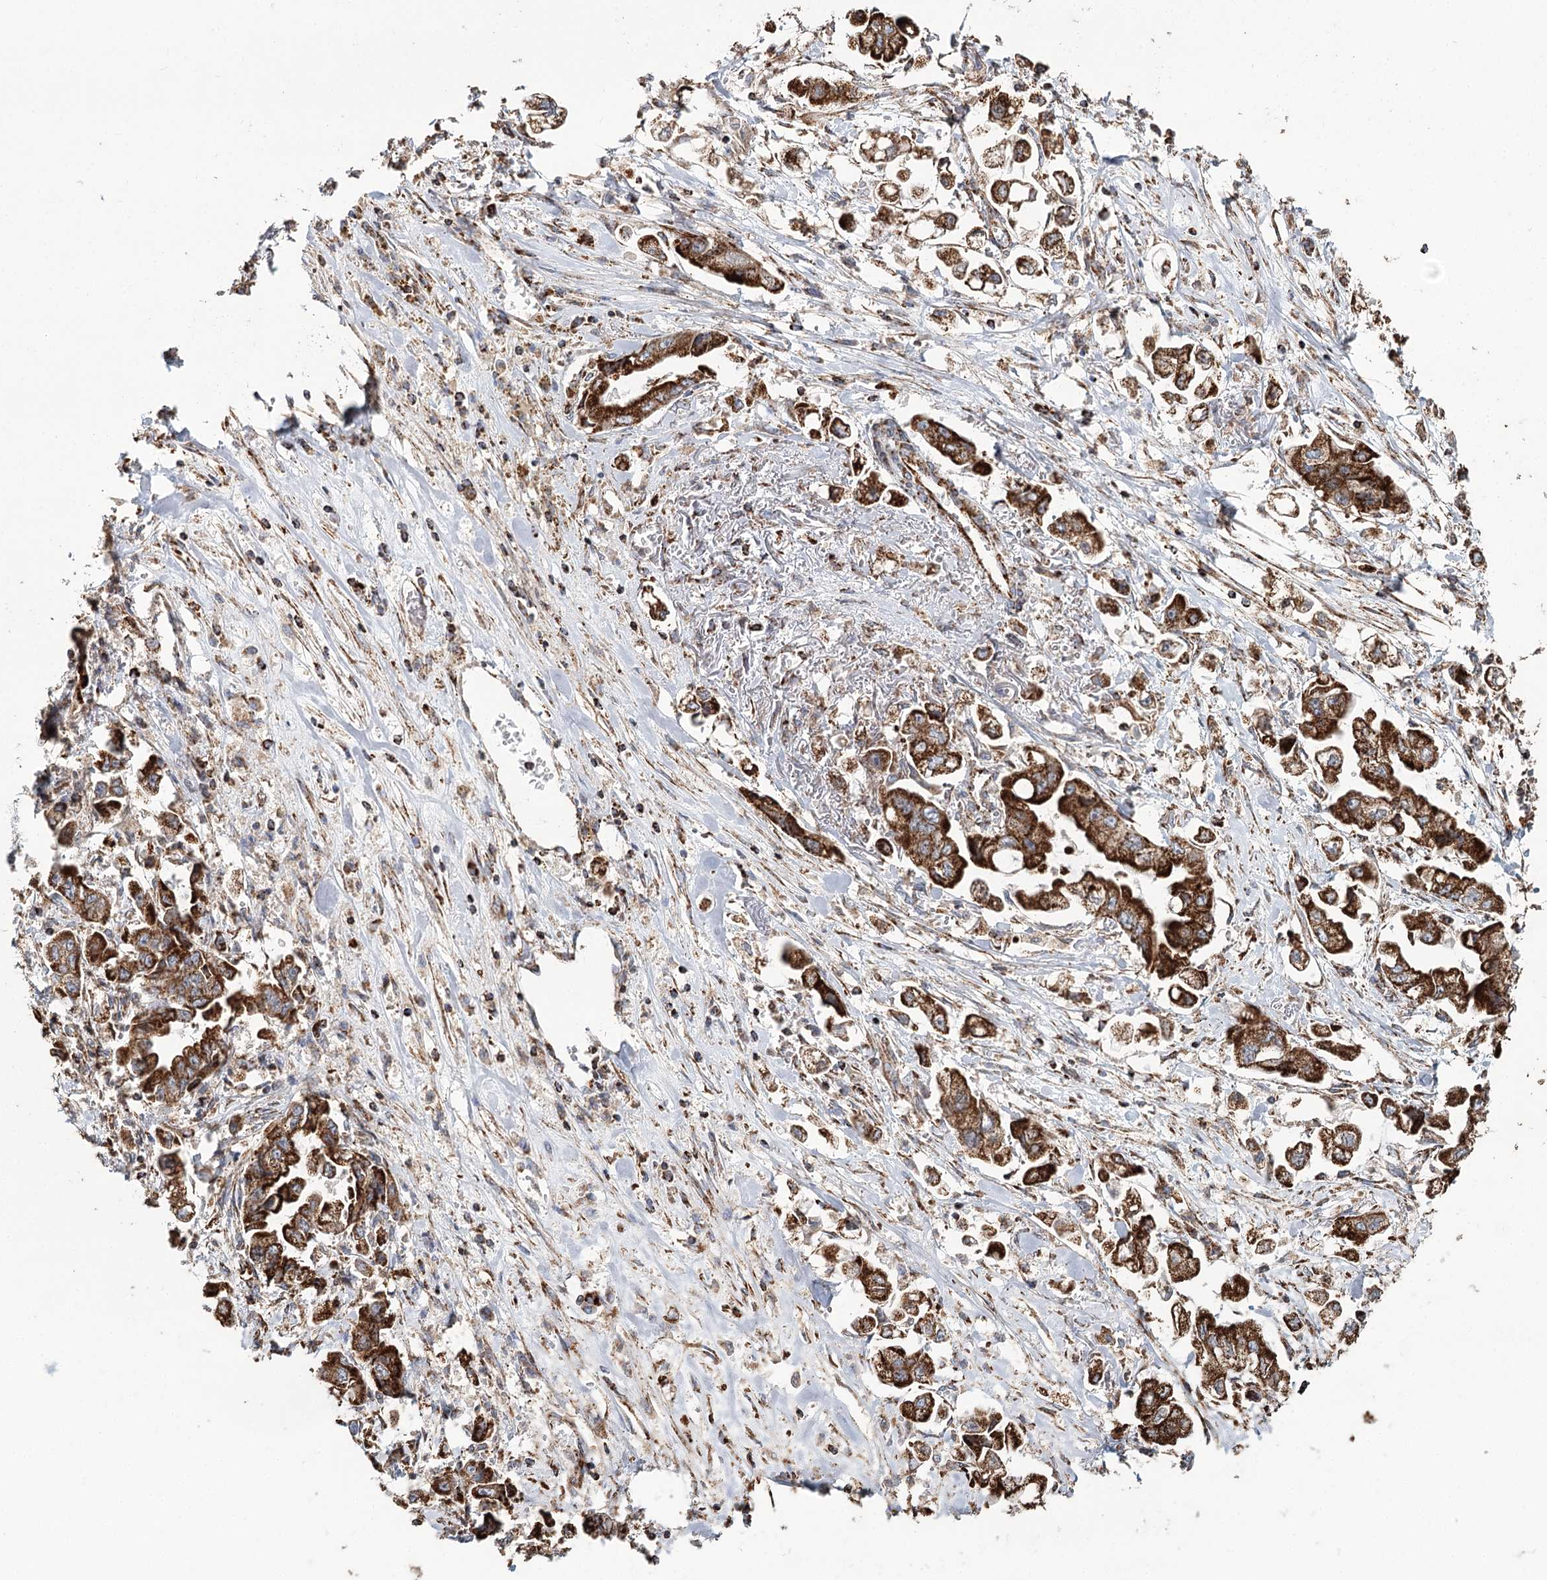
{"staining": {"intensity": "strong", "quantity": ">75%", "location": "cytoplasmic/membranous"}, "tissue": "stomach cancer", "cell_type": "Tumor cells", "image_type": "cancer", "snomed": [{"axis": "morphology", "description": "Adenocarcinoma, NOS"}, {"axis": "topography", "description": "Stomach"}], "caption": "A high amount of strong cytoplasmic/membranous expression is identified in about >75% of tumor cells in adenocarcinoma (stomach) tissue.", "gene": "APH1A", "patient": {"sex": "male", "age": 62}}